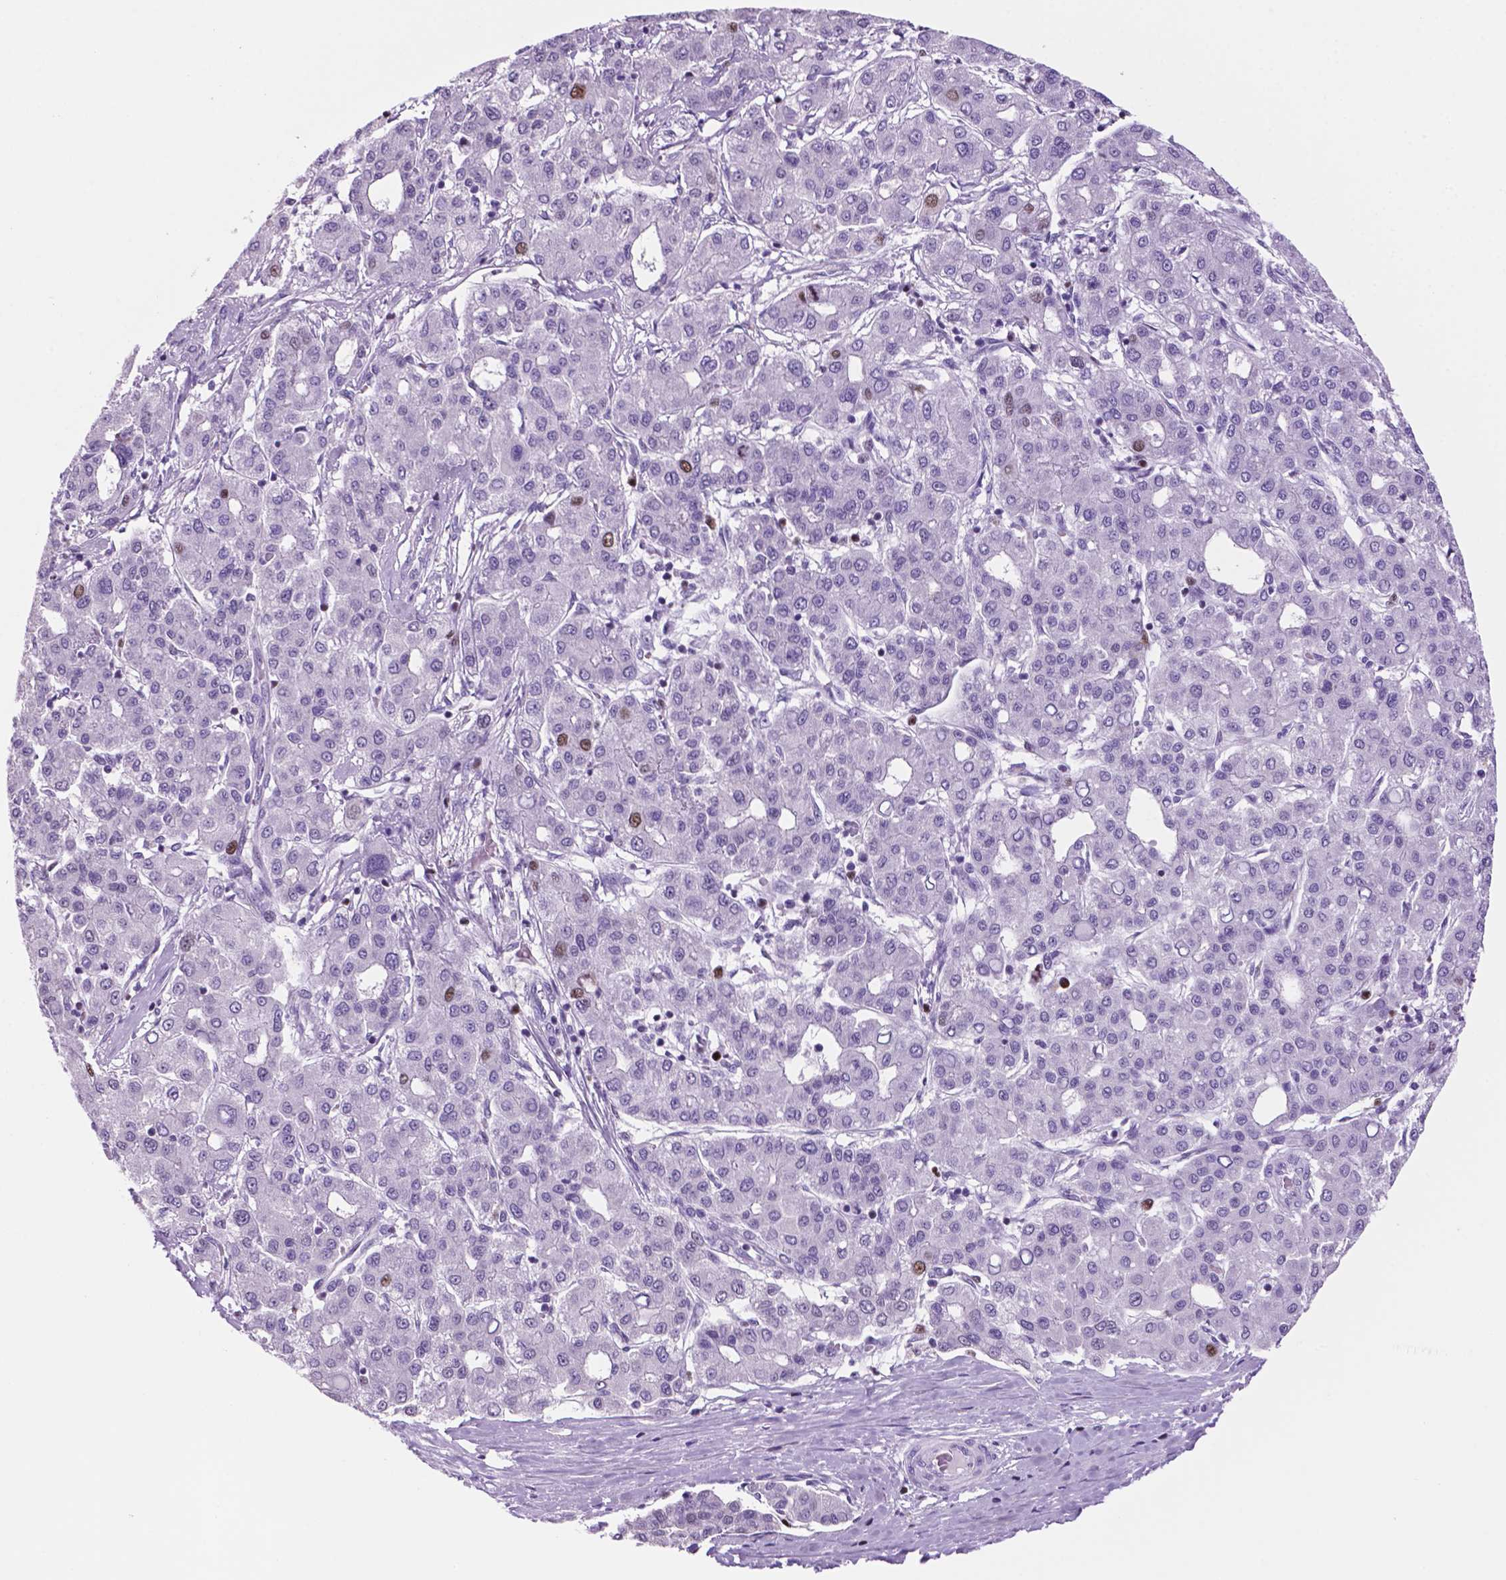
{"staining": {"intensity": "moderate", "quantity": "<25%", "location": "nuclear"}, "tissue": "liver cancer", "cell_type": "Tumor cells", "image_type": "cancer", "snomed": [{"axis": "morphology", "description": "Carcinoma, Hepatocellular, NOS"}, {"axis": "topography", "description": "Liver"}], "caption": "Liver cancer (hepatocellular carcinoma) stained with DAB (3,3'-diaminobenzidine) immunohistochemistry (IHC) reveals low levels of moderate nuclear positivity in about <25% of tumor cells.", "gene": "NCAPH2", "patient": {"sex": "male", "age": 65}}